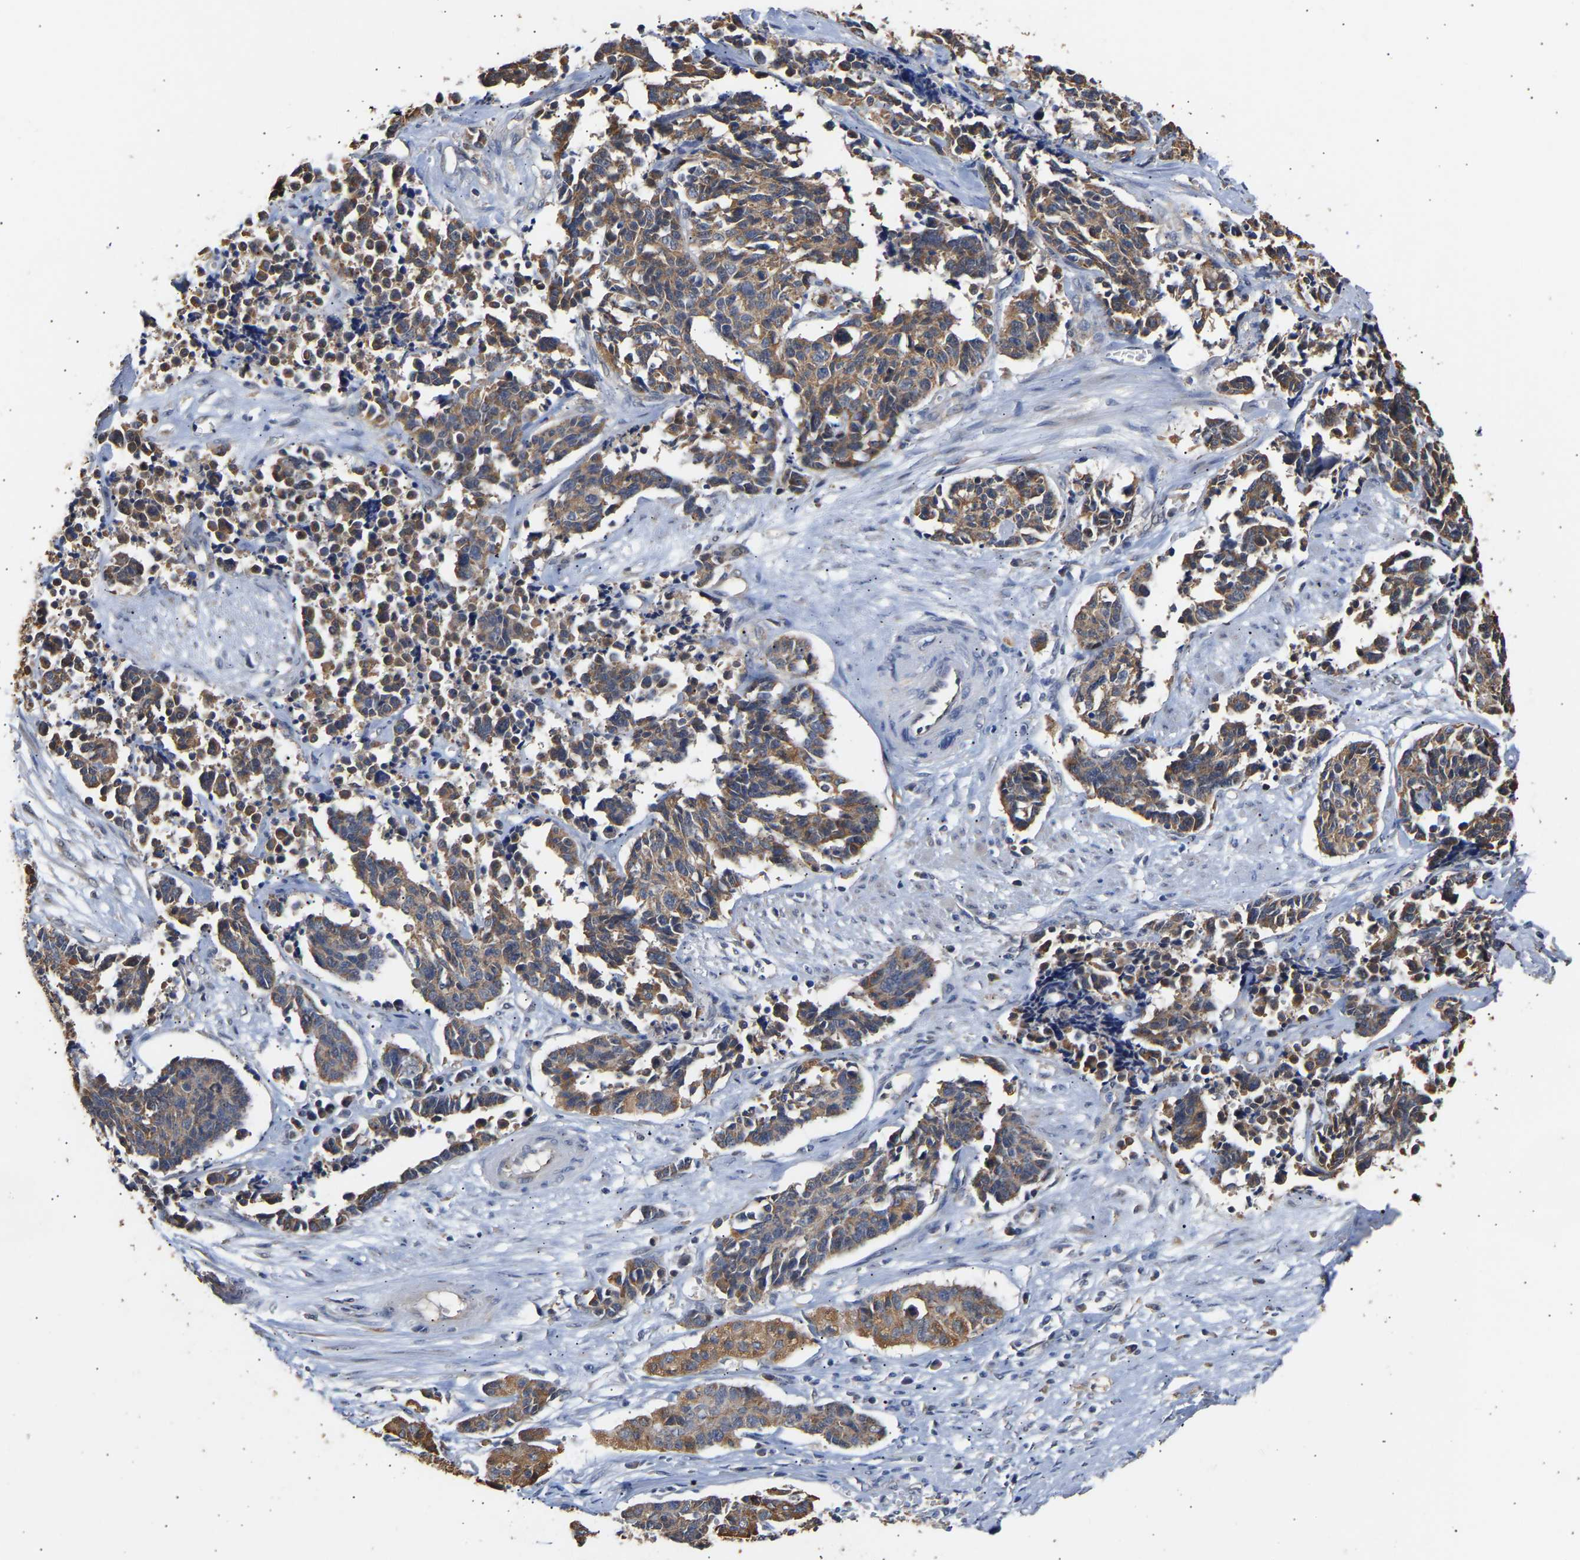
{"staining": {"intensity": "moderate", "quantity": ">75%", "location": "cytoplasmic/membranous"}, "tissue": "cervical cancer", "cell_type": "Tumor cells", "image_type": "cancer", "snomed": [{"axis": "morphology", "description": "Squamous cell carcinoma, NOS"}, {"axis": "topography", "description": "Cervix"}], "caption": "A medium amount of moderate cytoplasmic/membranous expression is seen in approximately >75% of tumor cells in cervical cancer (squamous cell carcinoma) tissue.", "gene": "ZNF26", "patient": {"sex": "female", "age": 35}}